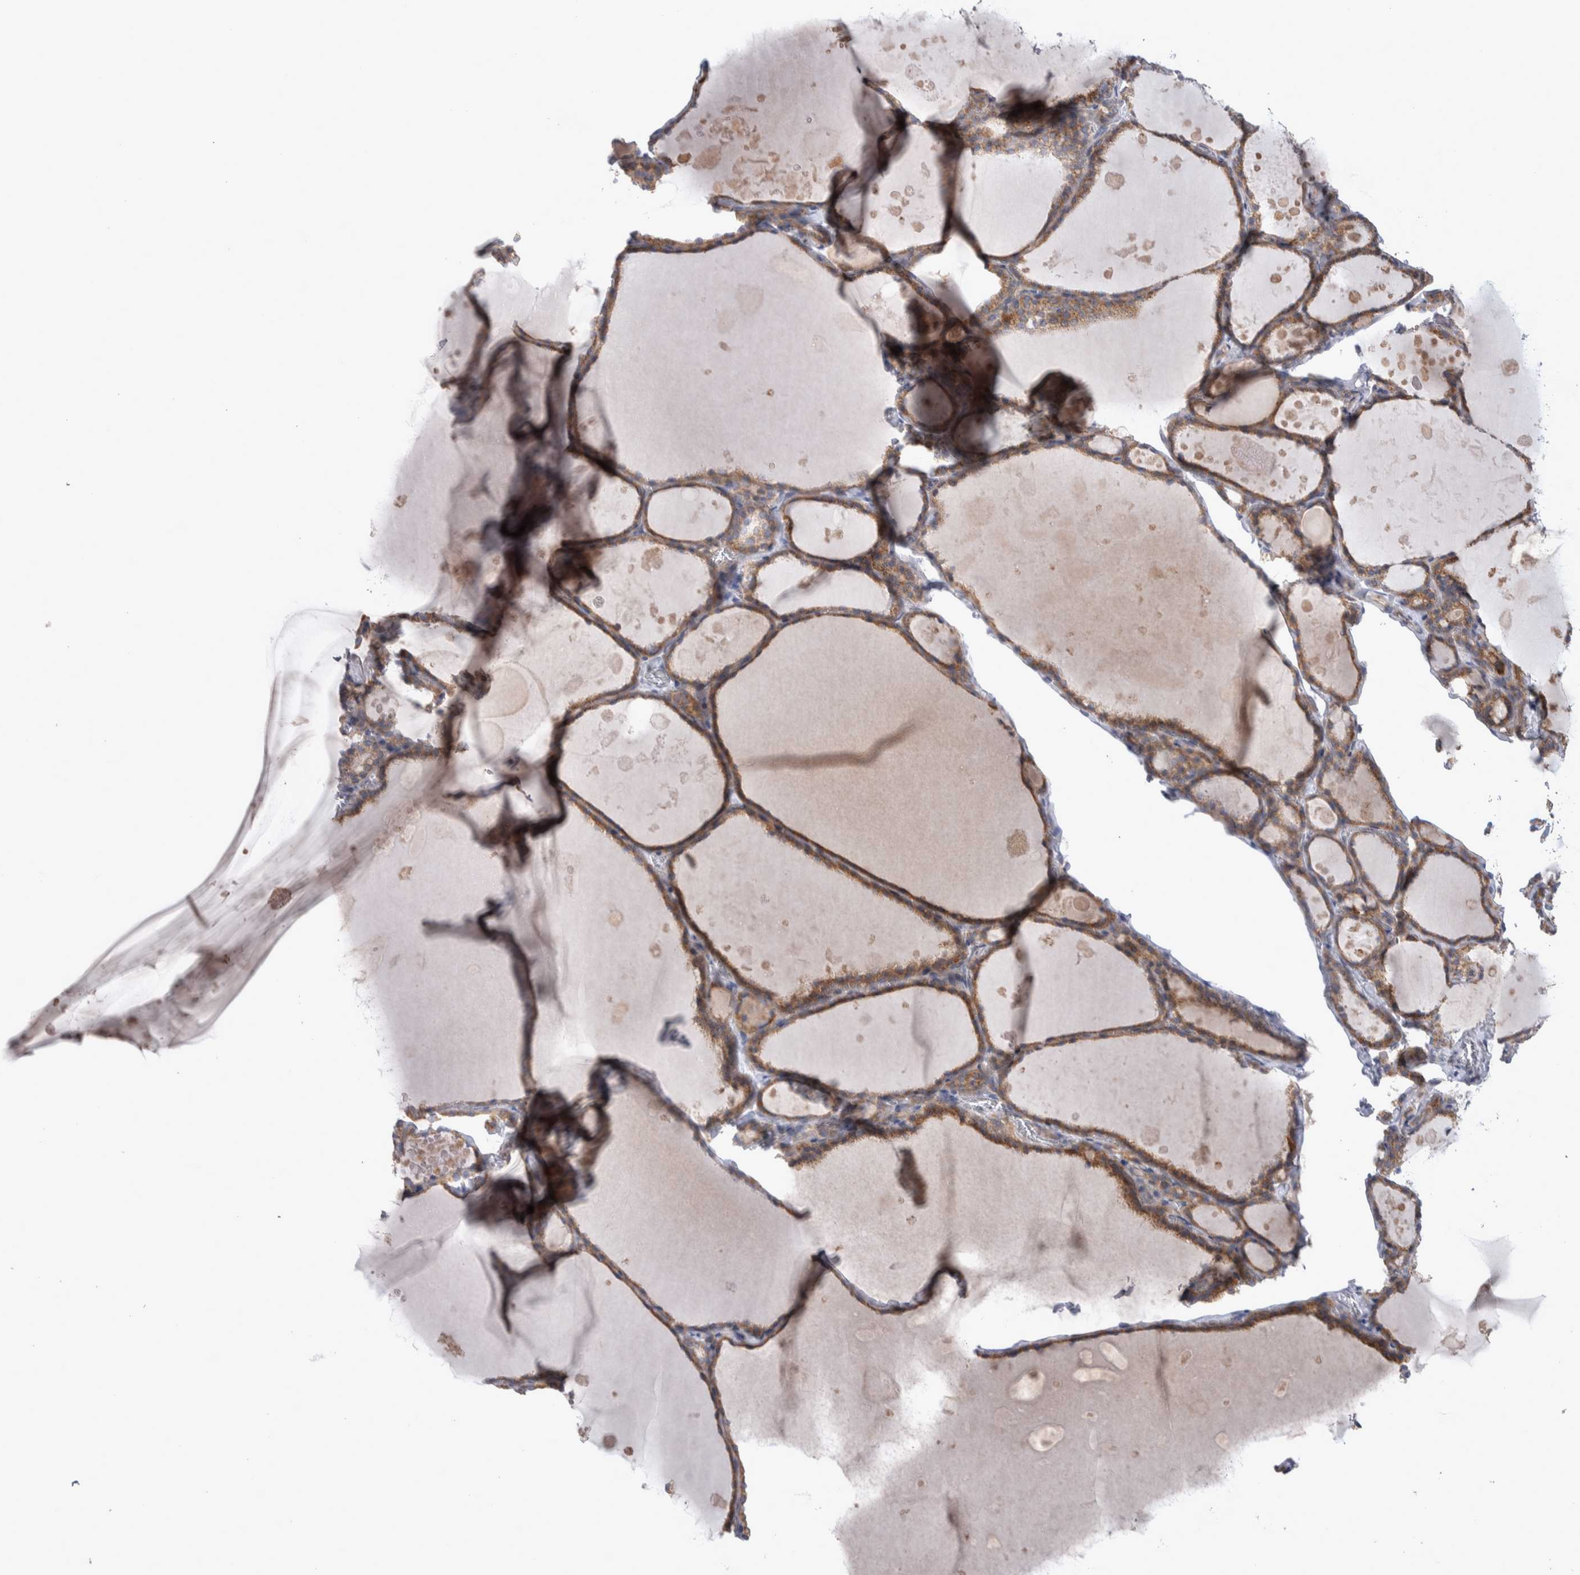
{"staining": {"intensity": "moderate", "quantity": ">75%", "location": "cytoplasmic/membranous"}, "tissue": "thyroid gland", "cell_type": "Glandular cells", "image_type": "normal", "snomed": [{"axis": "morphology", "description": "Normal tissue, NOS"}, {"axis": "topography", "description": "Thyroid gland"}], "caption": "Immunohistochemical staining of benign thyroid gland demonstrates medium levels of moderate cytoplasmic/membranous positivity in about >75% of glandular cells. Using DAB (3,3'-diaminobenzidine) (brown) and hematoxylin (blue) stains, captured at high magnification using brightfield microscopy.", "gene": "SCO1", "patient": {"sex": "male", "age": 56}}